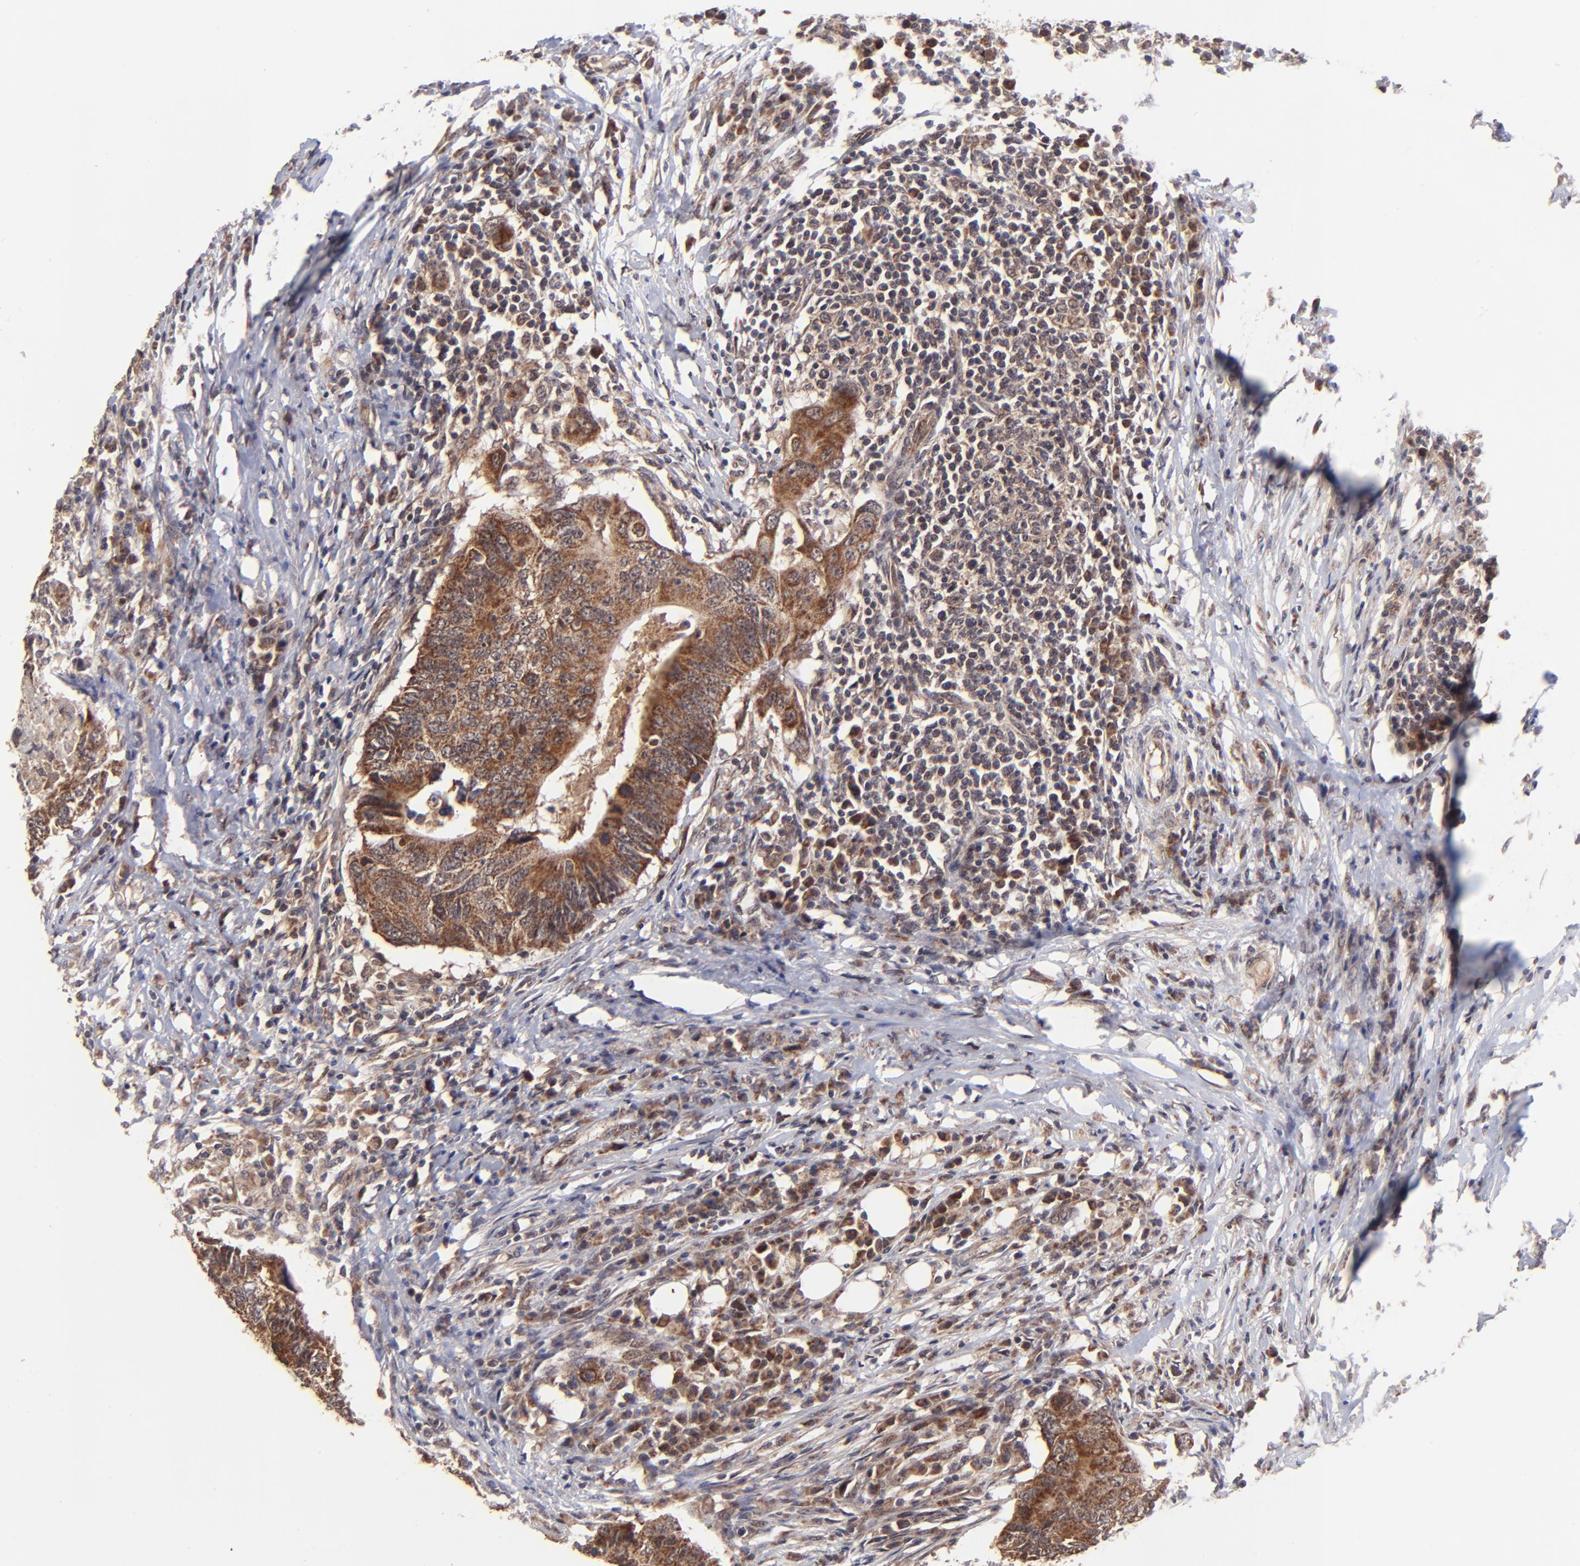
{"staining": {"intensity": "strong", "quantity": ">75%", "location": "cytoplasmic/membranous"}, "tissue": "colorectal cancer", "cell_type": "Tumor cells", "image_type": "cancer", "snomed": [{"axis": "morphology", "description": "Adenocarcinoma, NOS"}, {"axis": "topography", "description": "Colon"}], "caption": "Immunohistochemistry (DAB) staining of adenocarcinoma (colorectal) exhibits strong cytoplasmic/membranous protein positivity in about >75% of tumor cells. Immunohistochemistry stains the protein in brown and the nuclei are stained blue.", "gene": "BAIAP2L2", "patient": {"sex": "male", "age": 71}}